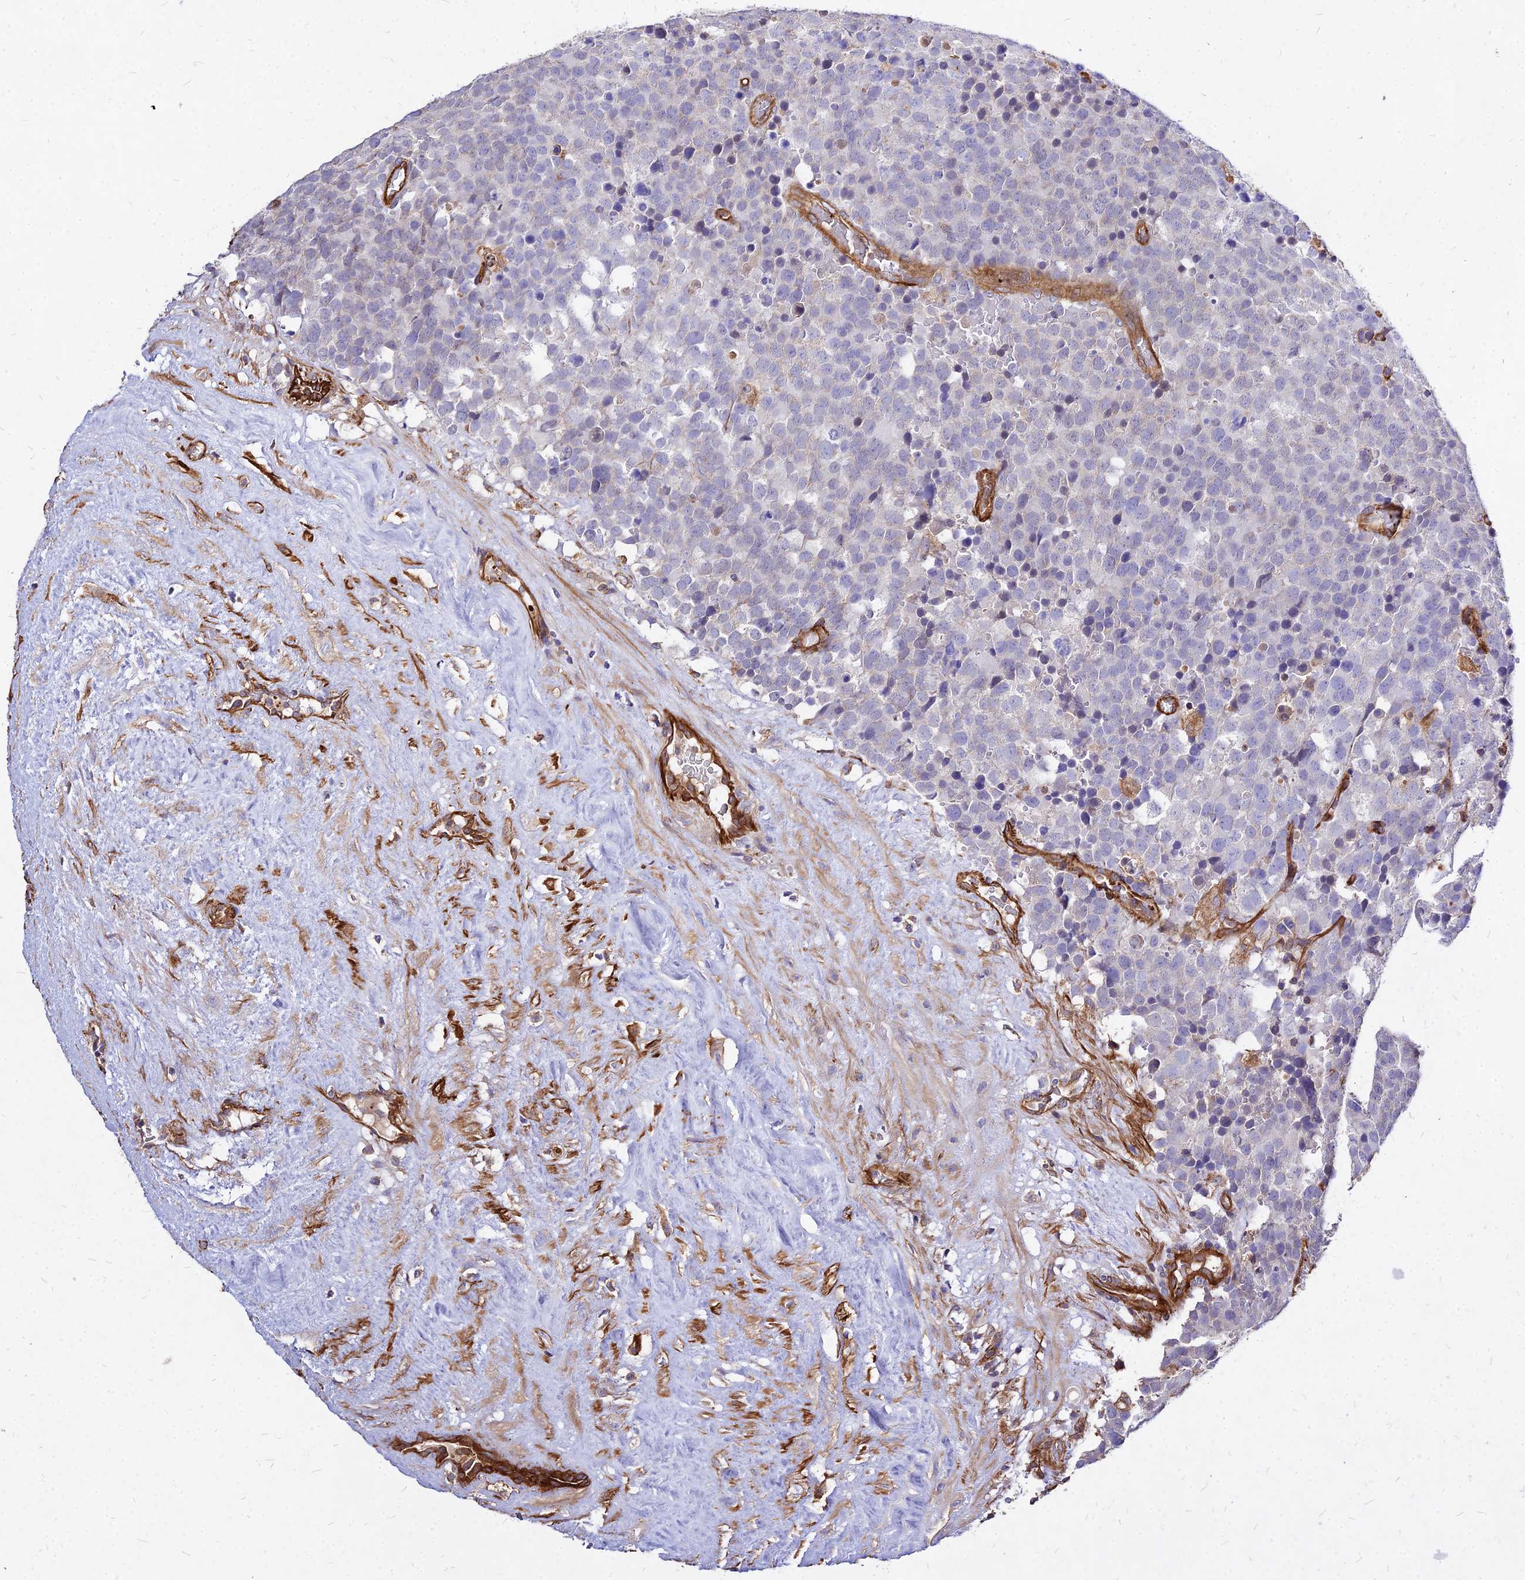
{"staining": {"intensity": "negative", "quantity": "none", "location": "none"}, "tissue": "testis cancer", "cell_type": "Tumor cells", "image_type": "cancer", "snomed": [{"axis": "morphology", "description": "Seminoma, NOS"}, {"axis": "topography", "description": "Testis"}], "caption": "DAB immunohistochemical staining of human testis cancer displays no significant expression in tumor cells.", "gene": "EFCC1", "patient": {"sex": "male", "age": 71}}